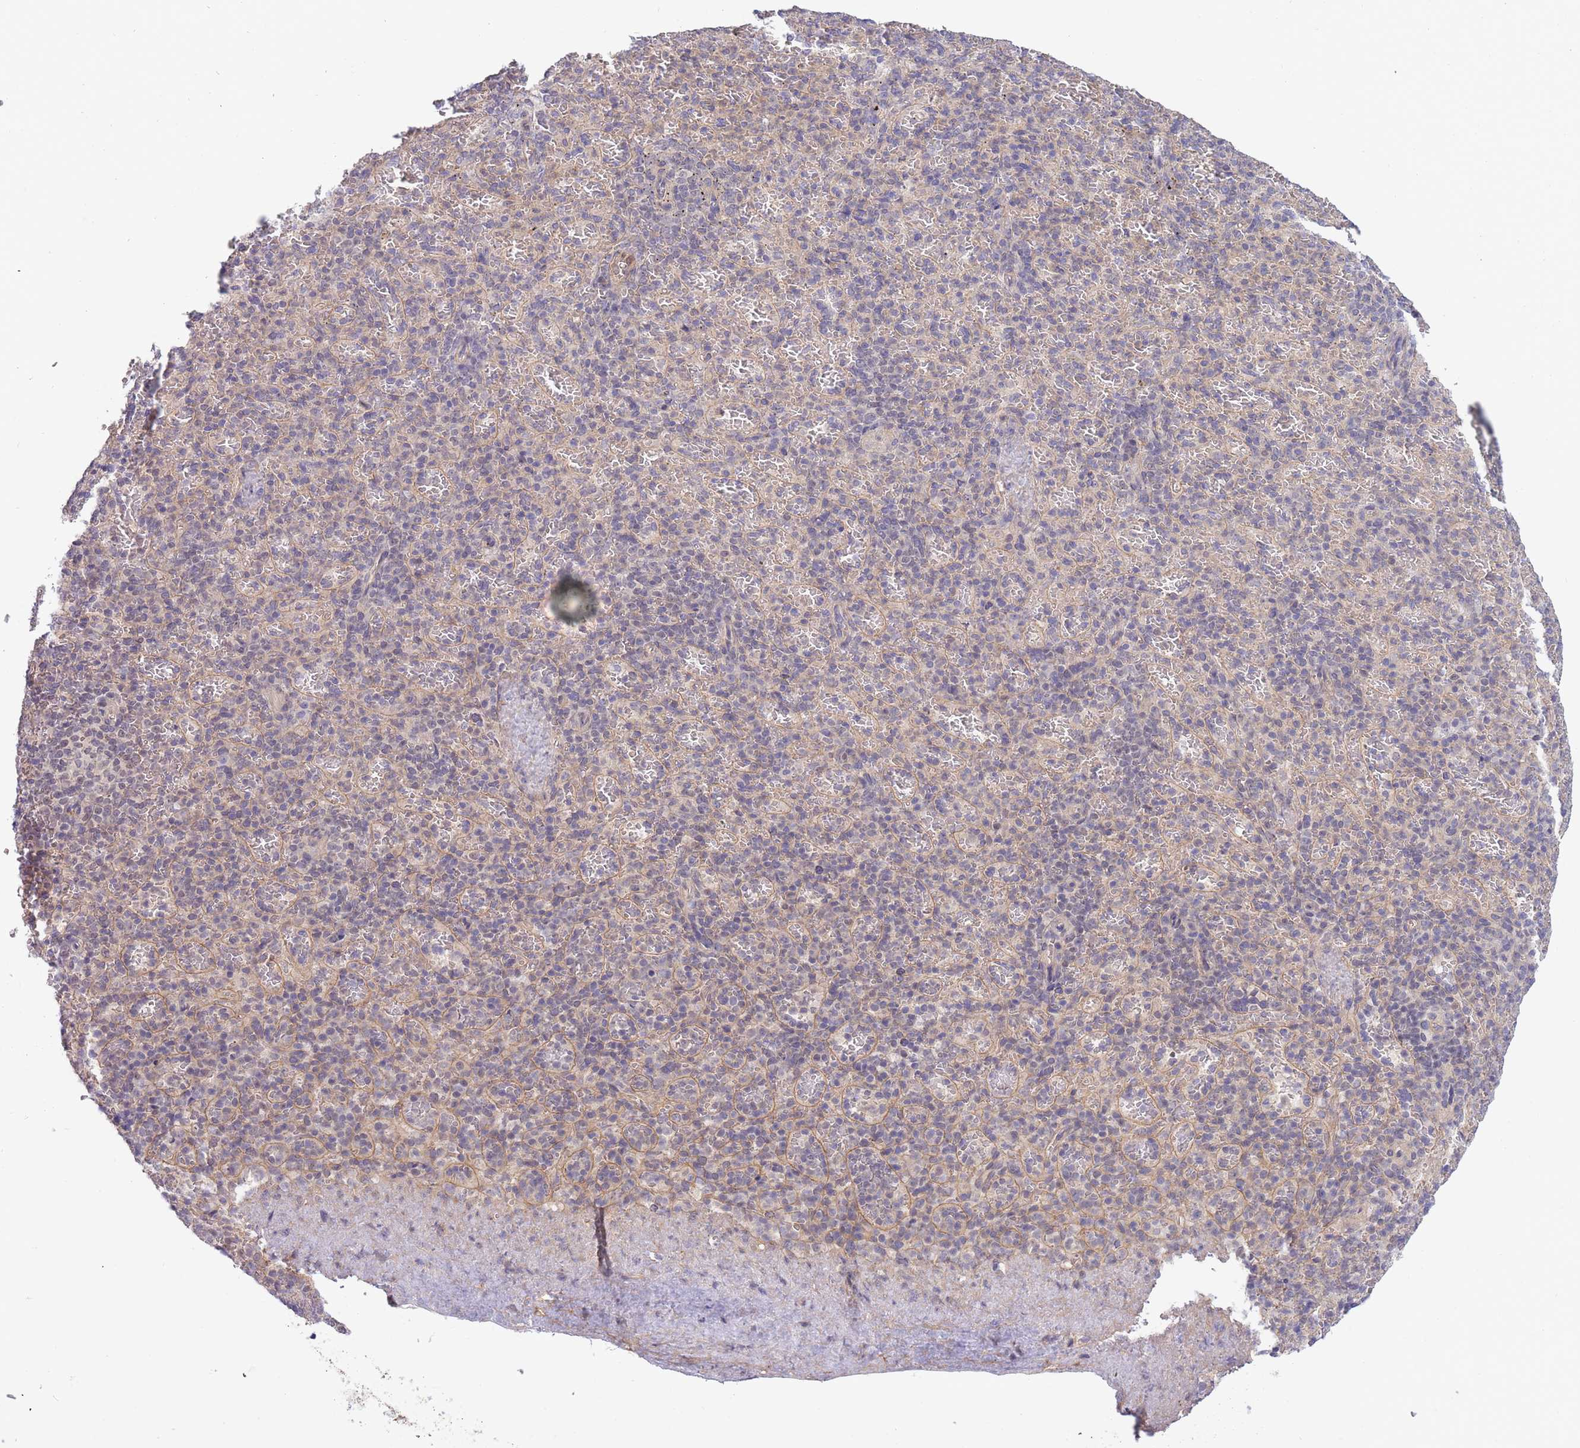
{"staining": {"intensity": "negative", "quantity": "none", "location": "none"}, "tissue": "spleen", "cell_type": "Cells in red pulp", "image_type": "normal", "snomed": [{"axis": "morphology", "description": "Normal tissue, NOS"}, {"axis": "topography", "description": "Spleen"}], "caption": "IHC photomicrograph of benign spleen: spleen stained with DAB (3,3'-diaminobenzidine) shows no significant protein expression in cells in red pulp. (Brightfield microscopy of DAB immunohistochemistry (IHC) at high magnification).", "gene": "SMC6", "patient": {"sex": "female", "age": 74}}